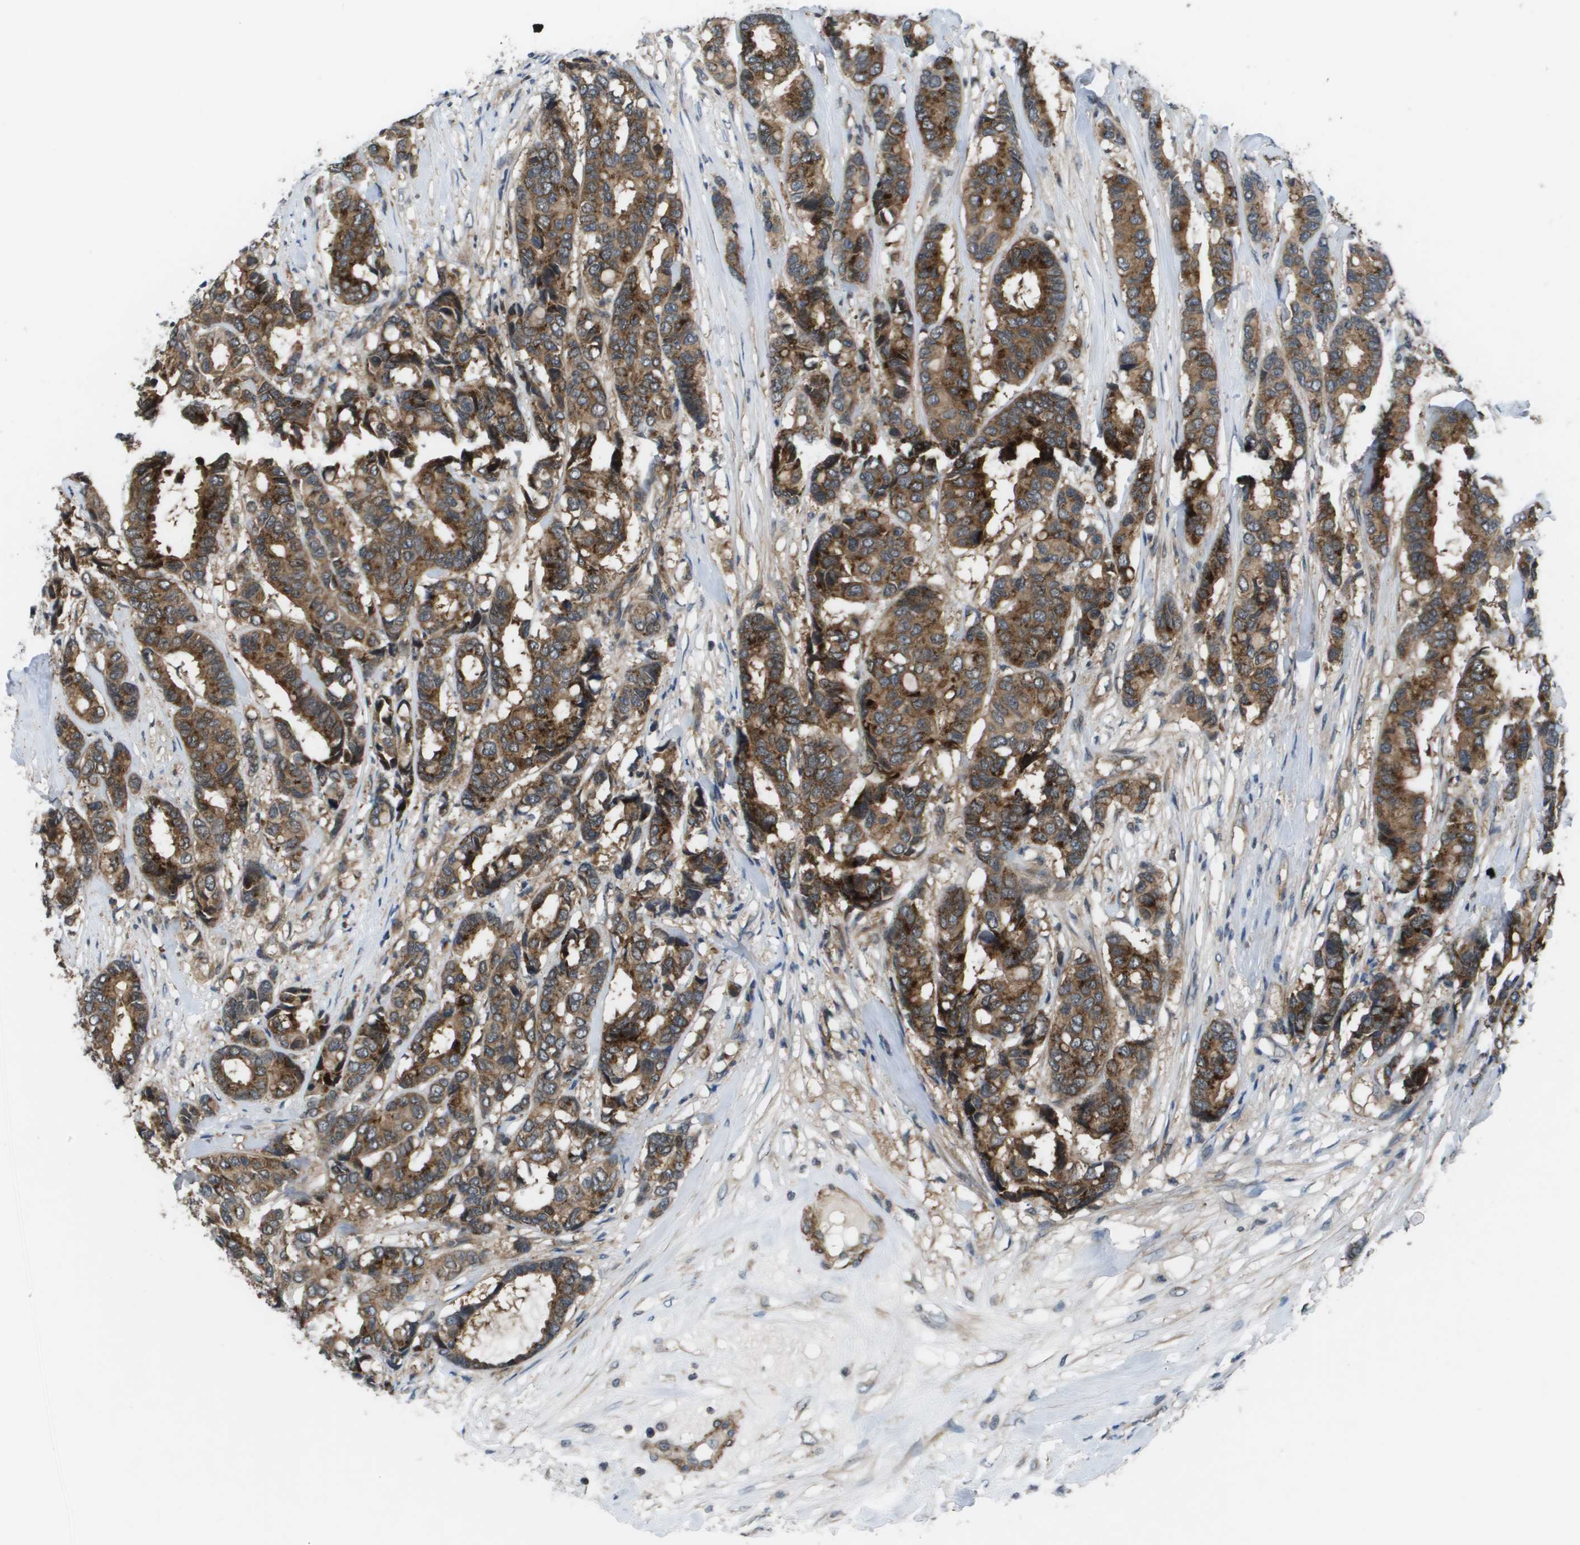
{"staining": {"intensity": "moderate", "quantity": ">75%", "location": "cytoplasmic/membranous"}, "tissue": "breast cancer", "cell_type": "Tumor cells", "image_type": "cancer", "snomed": [{"axis": "morphology", "description": "Duct carcinoma"}, {"axis": "topography", "description": "Breast"}], "caption": "A high-resolution histopathology image shows immunohistochemistry staining of breast intraductal carcinoma, which shows moderate cytoplasmic/membranous expression in approximately >75% of tumor cells. (DAB IHC, brown staining for protein, blue staining for nuclei).", "gene": "ENPP5", "patient": {"sex": "female", "age": 87}}